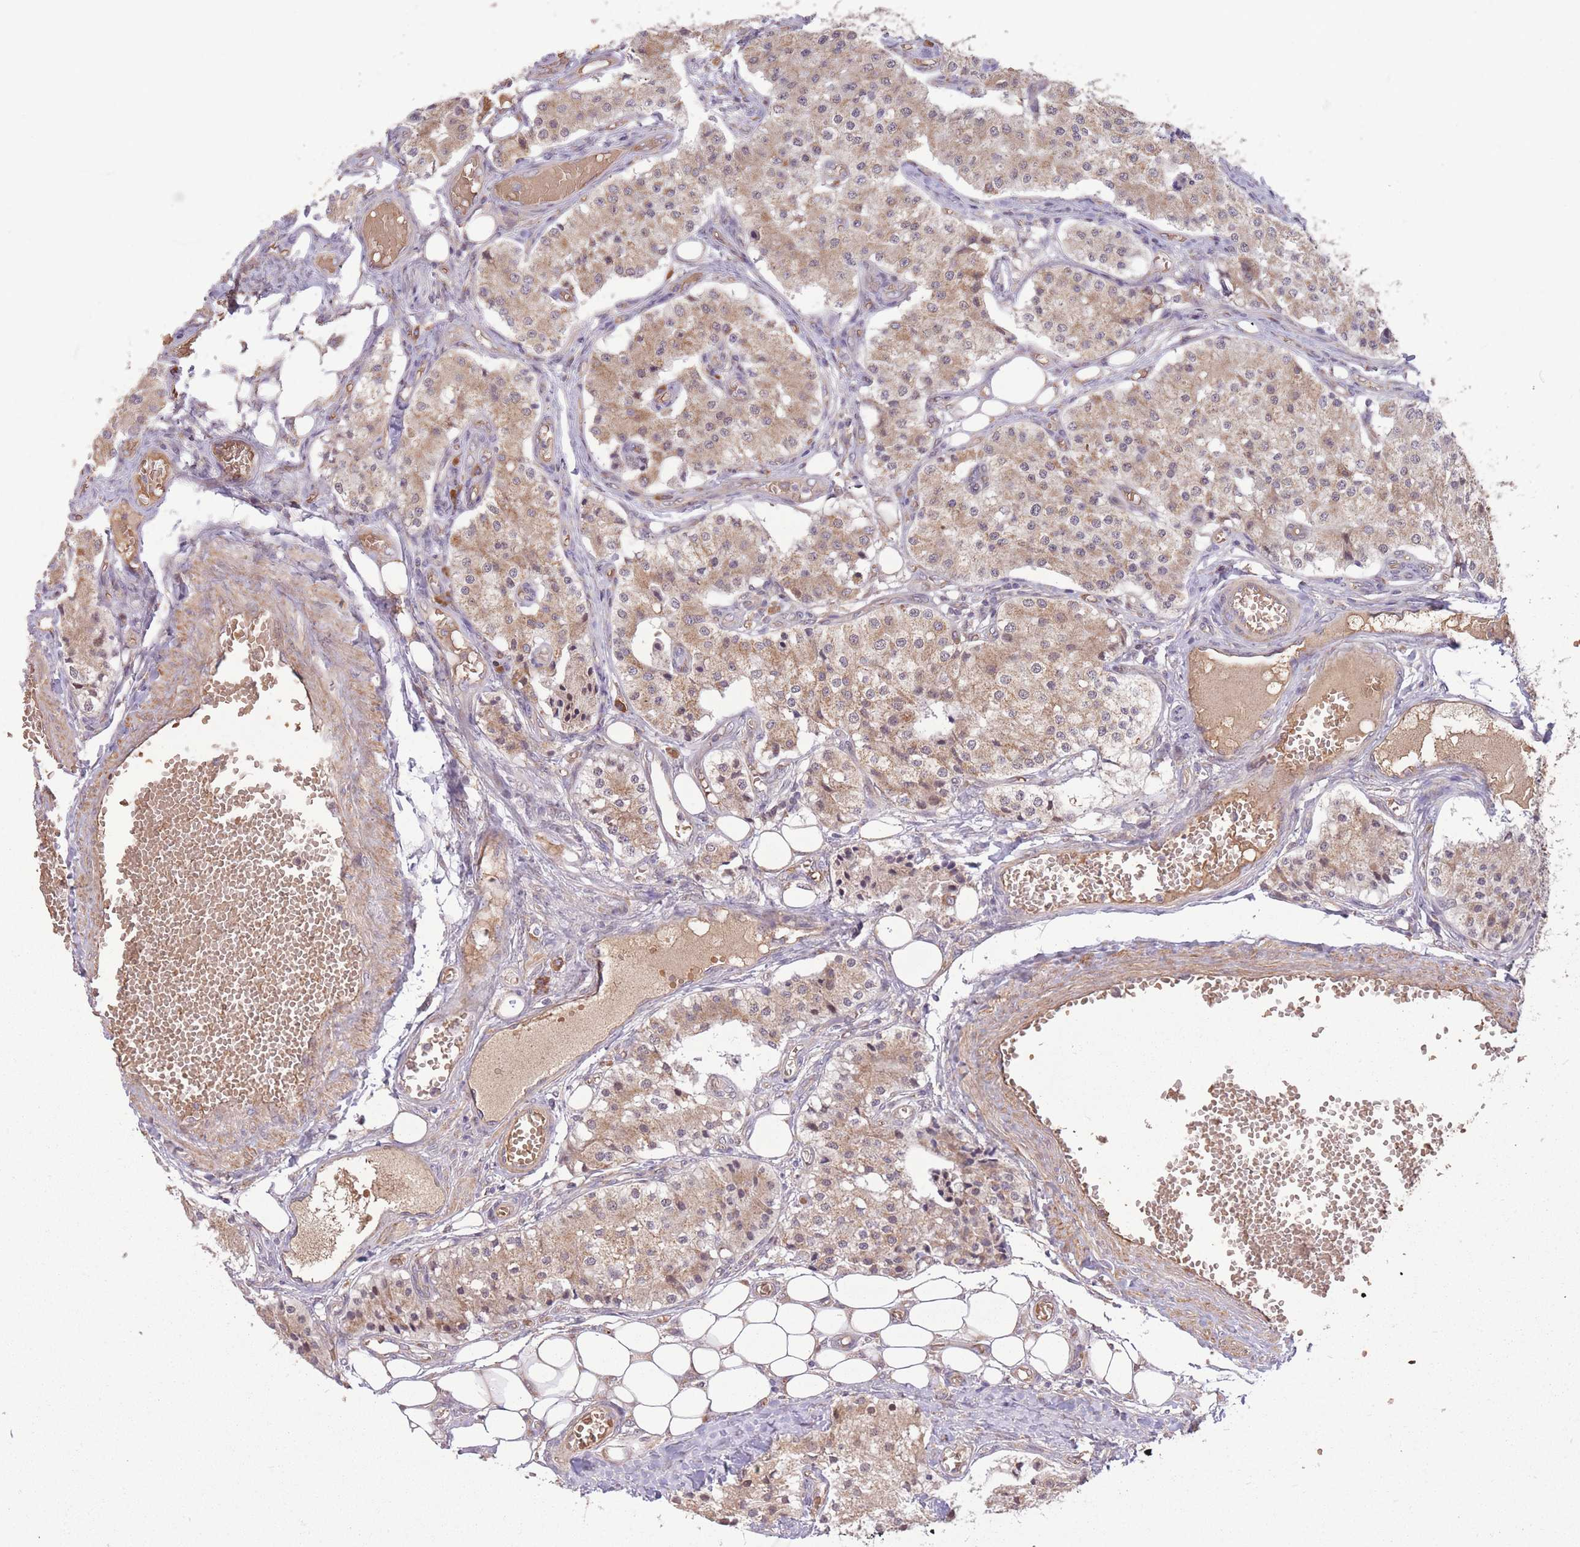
{"staining": {"intensity": "moderate", "quantity": ">75%", "location": "cytoplasmic/membranous"}, "tissue": "carcinoid", "cell_type": "Tumor cells", "image_type": "cancer", "snomed": [{"axis": "morphology", "description": "Carcinoid, malignant, NOS"}, {"axis": "topography", "description": "Colon"}], "caption": "Human malignant carcinoid stained with a protein marker reveals moderate staining in tumor cells.", "gene": "POLR3F", "patient": {"sex": "female", "age": 52}}